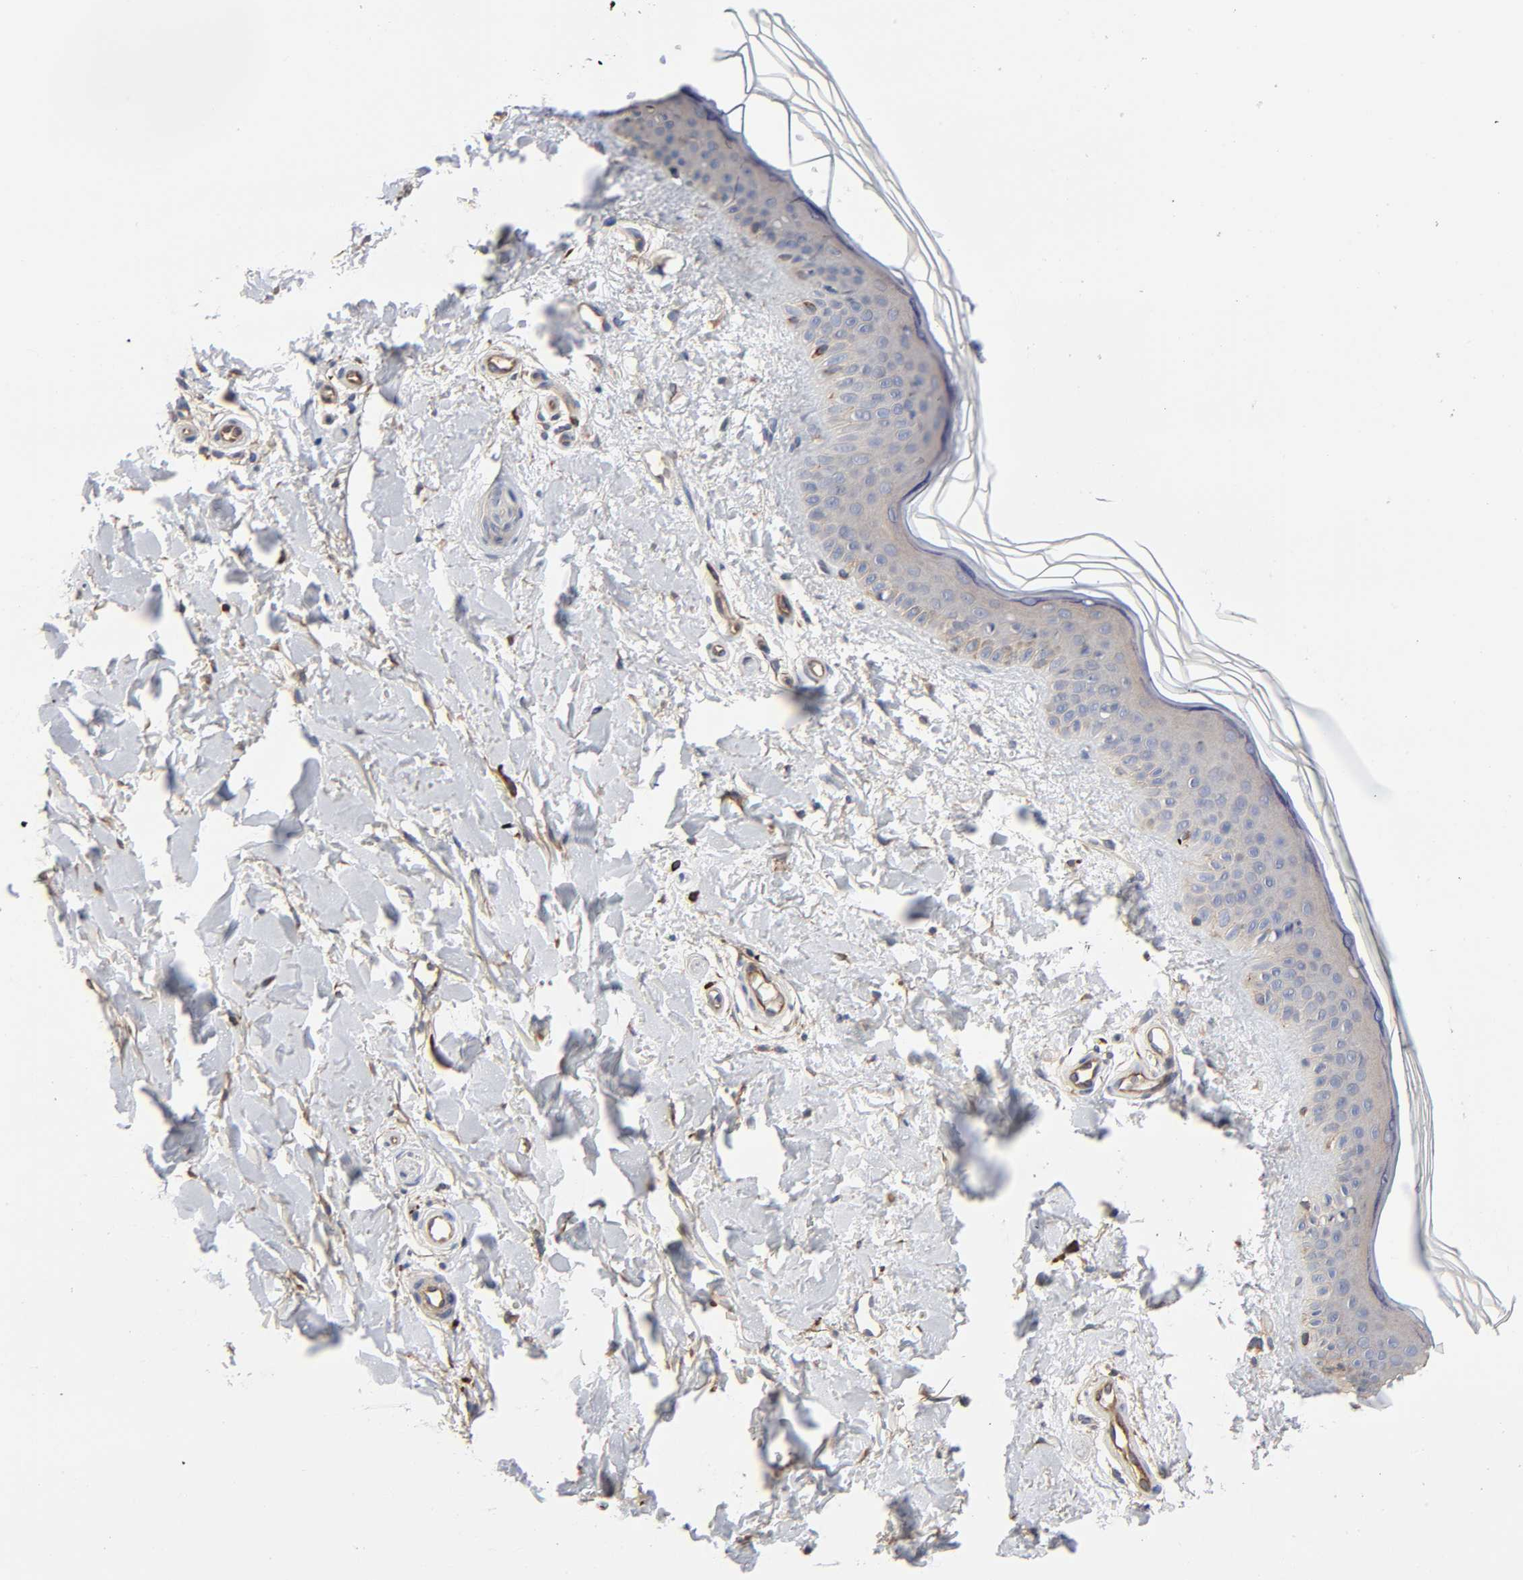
{"staining": {"intensity": "weak", "quantity": "25%-75%", "location": "cytoplasmic/membranous"}, "tissue": "skin", "cell_type": "Fibroblasts", "image_type": "normal", "snomed": [{"axis": "morphology", "description": "Normal tissue, NOS"}, {"axis": "topography", "description": "Skin"}], "caption": "Weak cytoplasmic/membranous staining is present in about 25%-75% of fibroblasts in unremarkable skin.", "gene": "RAB13", "patient": {"sex": "female", "age": 19}}